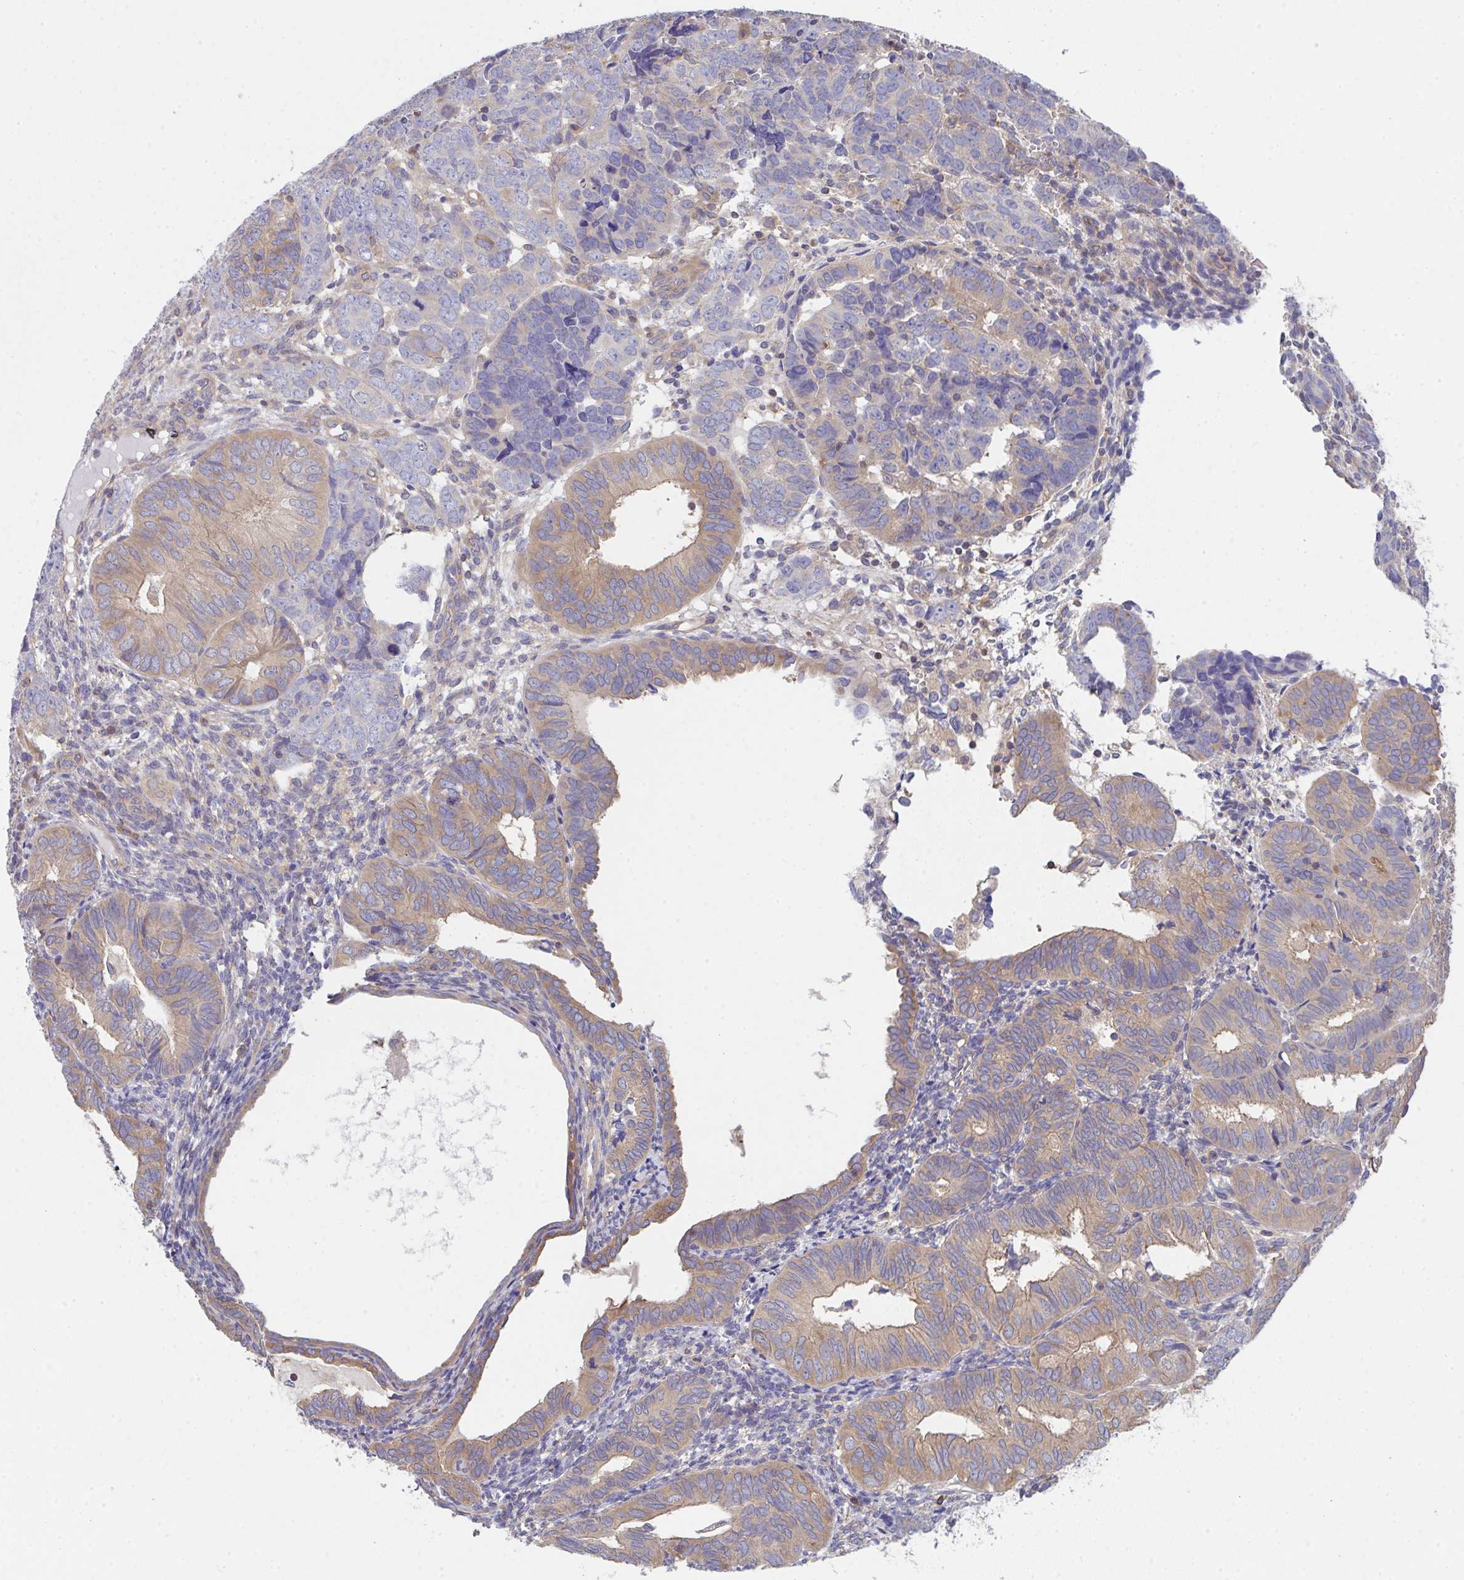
{"staining": {"intensity": "moderate", "quantity": "<25%", "location": "cytoplasmic/membranous"}, "tissue": "endometrial cancer", "cell_type": "Tumor cells", "image_type": "cancer", "snomed": [{"axis": "morphology", "description": "Adenocarcinoma, NOS"}, {"axis": "topography", "description": "Endometrium"}], "caption": "Tumor cells reveal low levels of moderate cytoplasmic/membranous positivity in about <25% of cells in adenocarcinoma (endometrial).", "gene": "TMEM229A", "patient": {"sex": "female", "age": 82}}